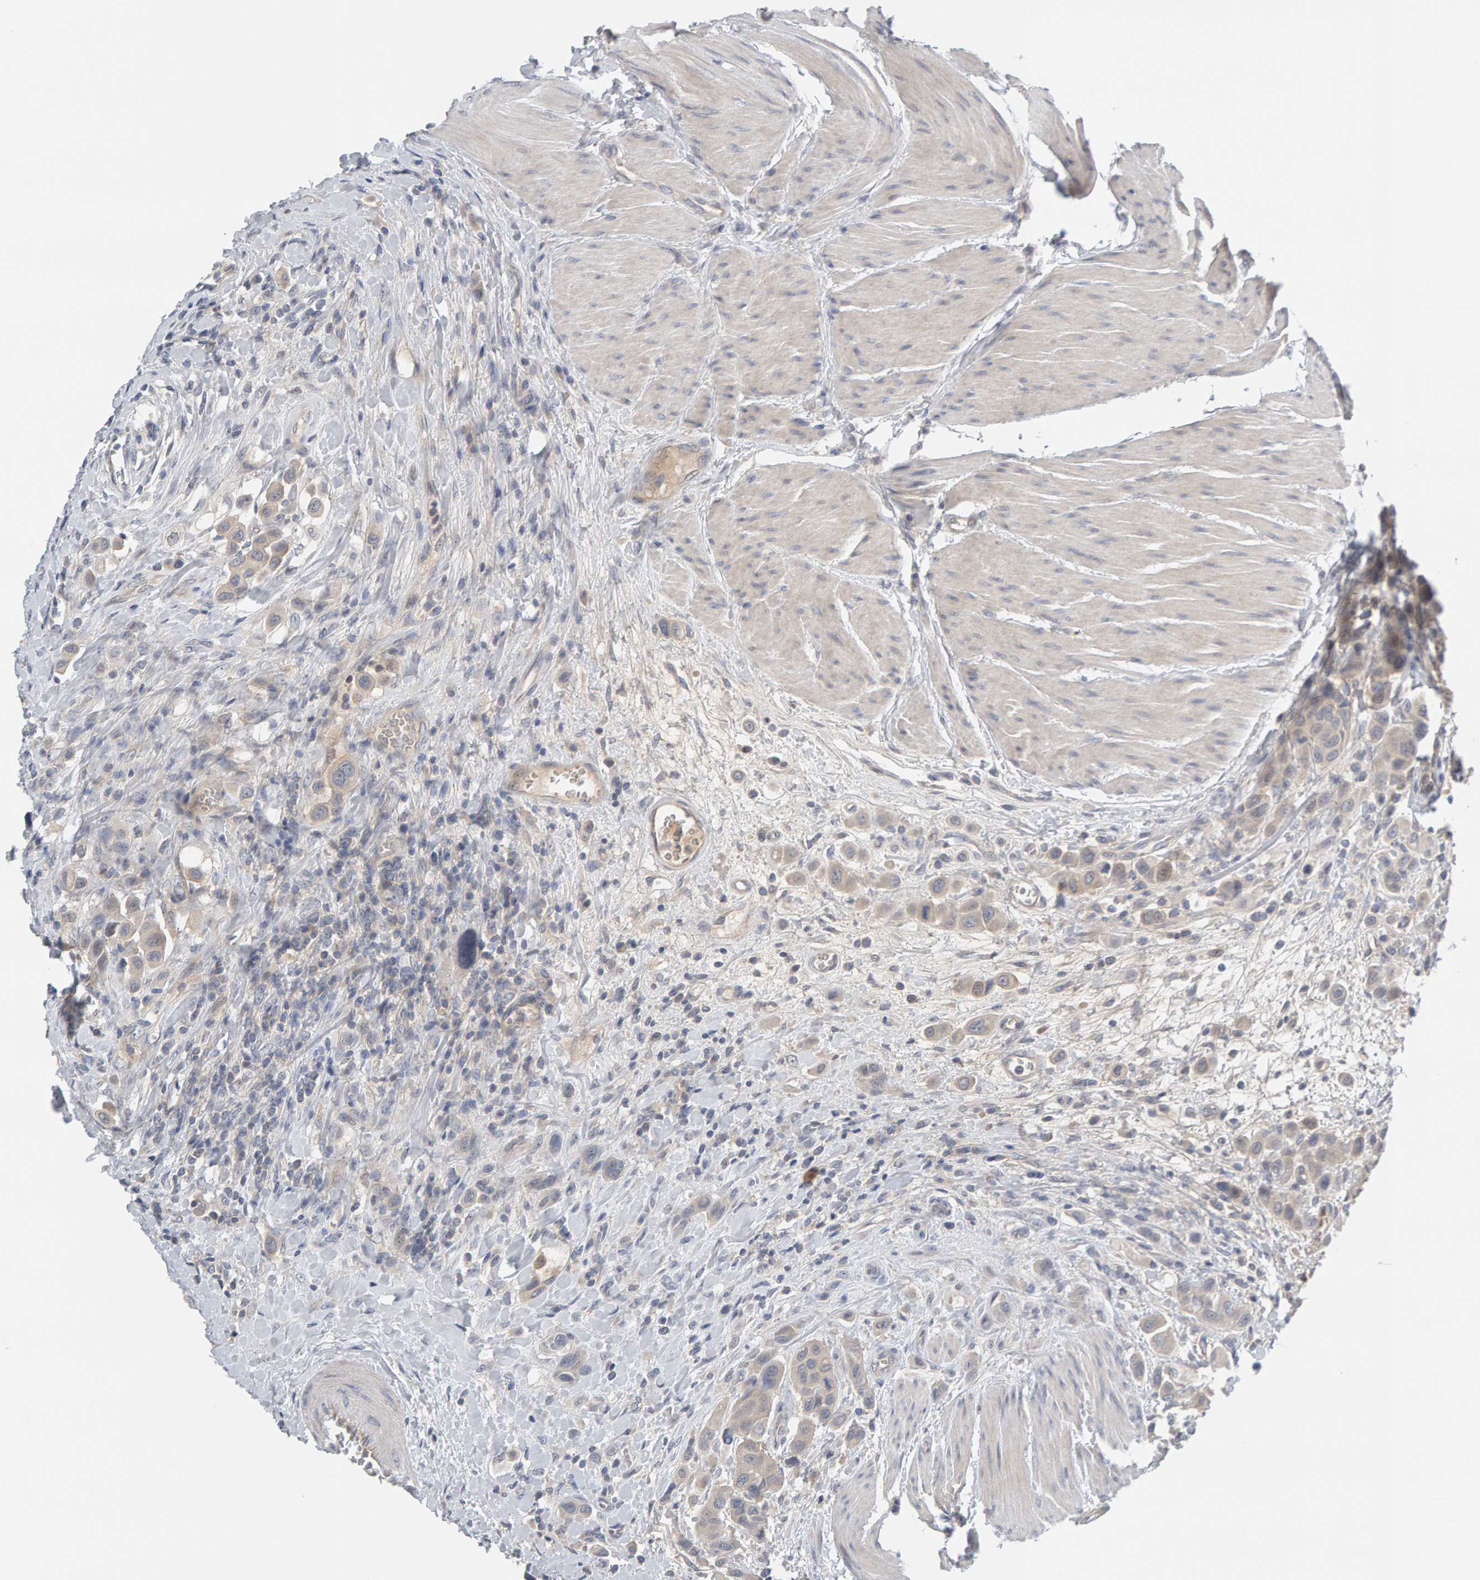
{"staining": {"intensity": "weak", "quantity": "25%-75%", "location": "cytoplasmic/membranous"}, "tissue": "urothelial cancer", "cell_type": "Tumor cells", "image_type": "cancer", "snomed": [{"axis": "morphology", "description": "Urothelial carcinoma, High grade"}, {"axis": "topography", "description": "Urinary bladder"}], "caption": "The photomicrograph reveals immunohistochemical staining of high-grade urothelial carcinoma. There is weak cytoplasmic/membranous staining is identified in about 25%-75% of tumor cells.", "gene": "GFUS", "patient": {"sex": "male", "age": 50}}